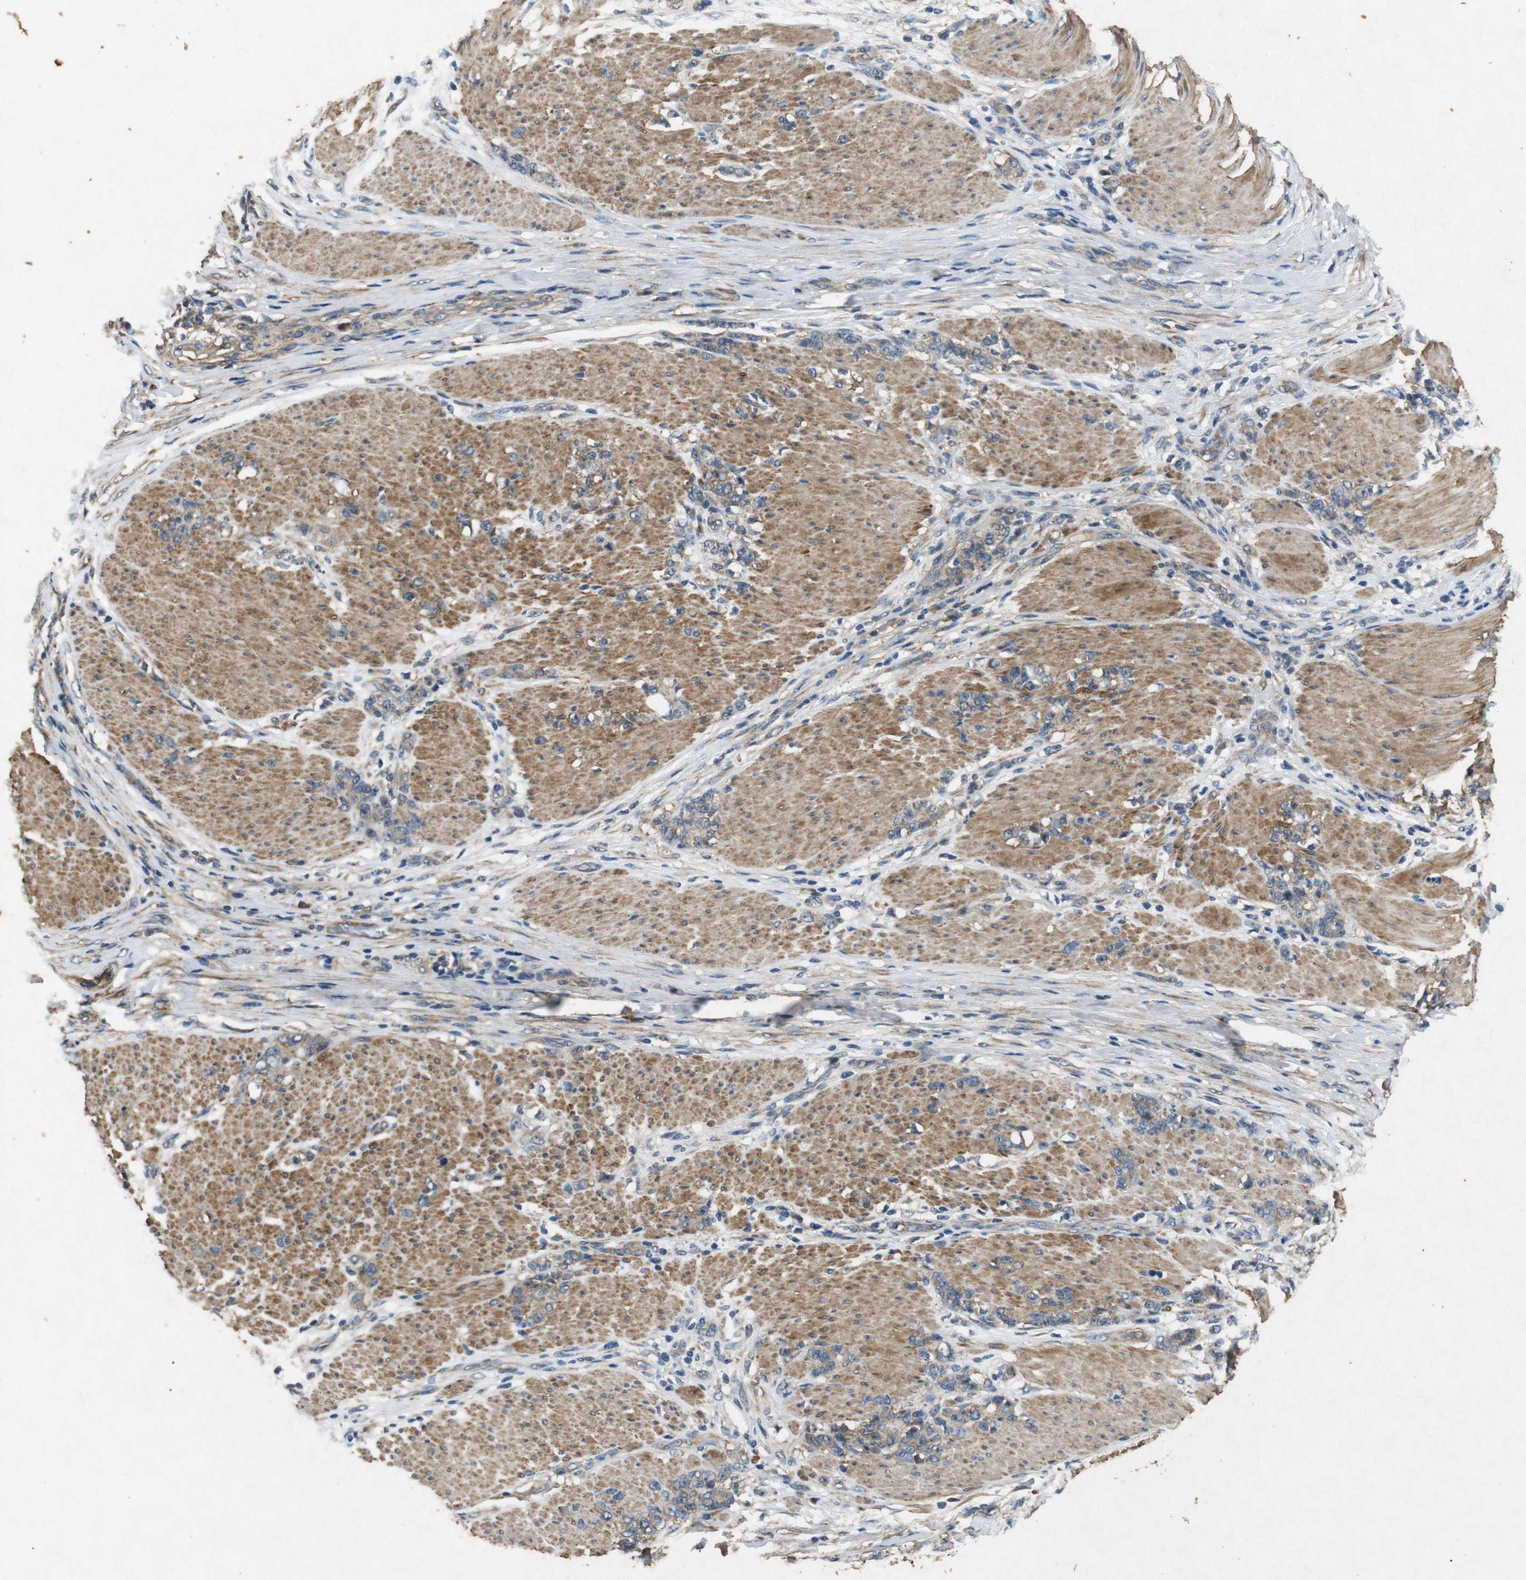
{"staining": {"intensity": "weak", "quantity": ">75%", "location": "cytoplasmic/membranous"}, "tissue": "stomach cancer", "cell_type": "Tumor cells", "image_type": "cancer", "snomed": [{"axis": "morphology", "description": "Adenocarcinoma, NOS"}, {"axis": "topography", "description": "Stomach, lower"}], "caption": "DAB immunohistochemical staining of stomach cancer reveals weak cytoplasmic/membranous protein staining in about >75% of tumor cells. The protein of interest is shown in brown color, while the nuclei are stained blue.", "gene": "BNIP3", "patient": {"sex": "male", "age": 88}}